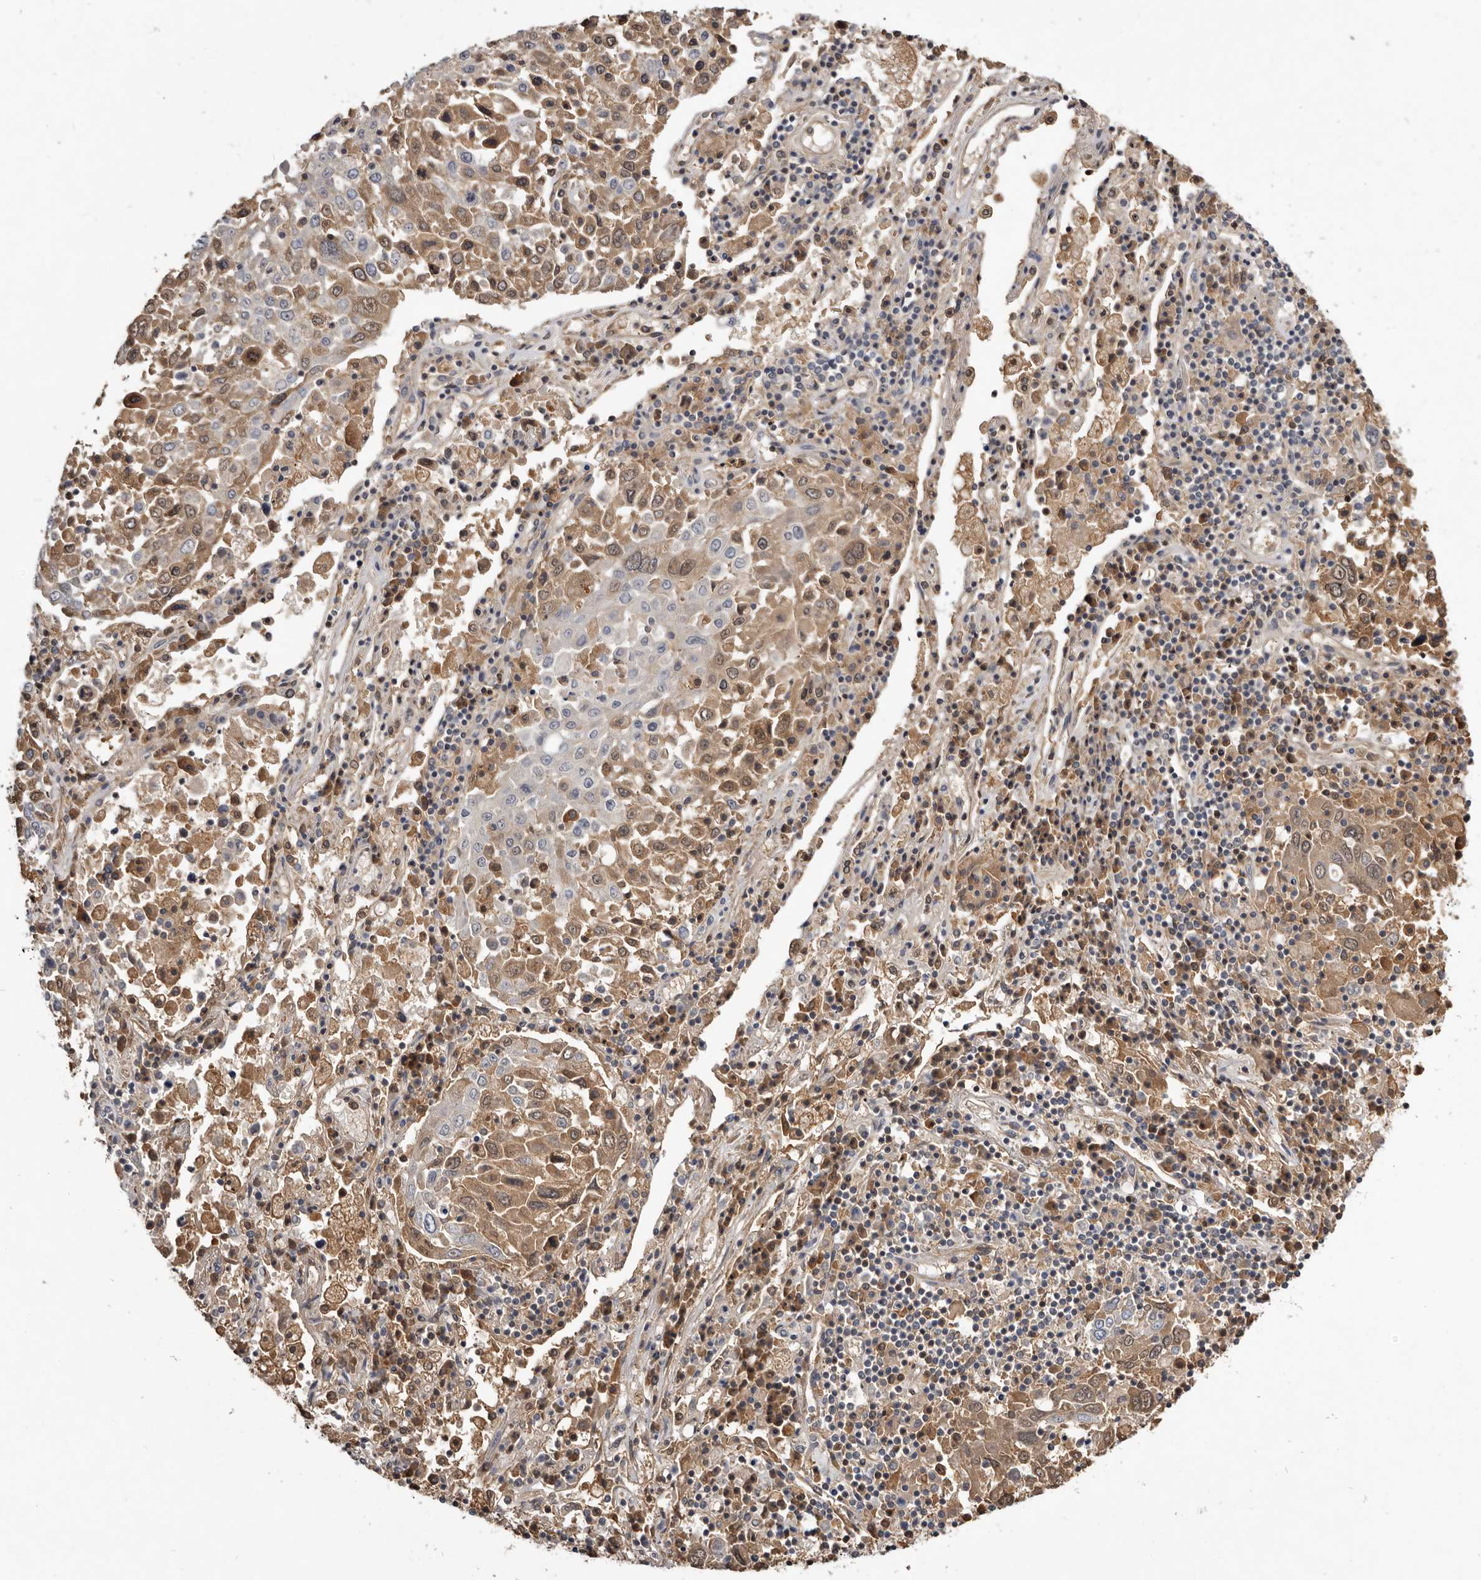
{"staining": {"intensity": "moderate", "quantity": "25%-75%", "location": "cytoplasmic/membranous,nuclear"}, "tissue": "lung cancer", "cell_type": "Tumor cells", "image_type": "cancer", "snomed": [{"axis": "morphology", "description": "Squamous cell carcinoma, NOS"}, {"axis": "topography", "description": "Lung"}], "caption": "A medium amount of moderate cytoplasmic/membranous and nuclear expression is present in about 25%-75% of tumor cells in squamous cell carcinoma (lung) tissue.", "gene": "TTC39A", "patient": {"sex": "male", "age": 65}}